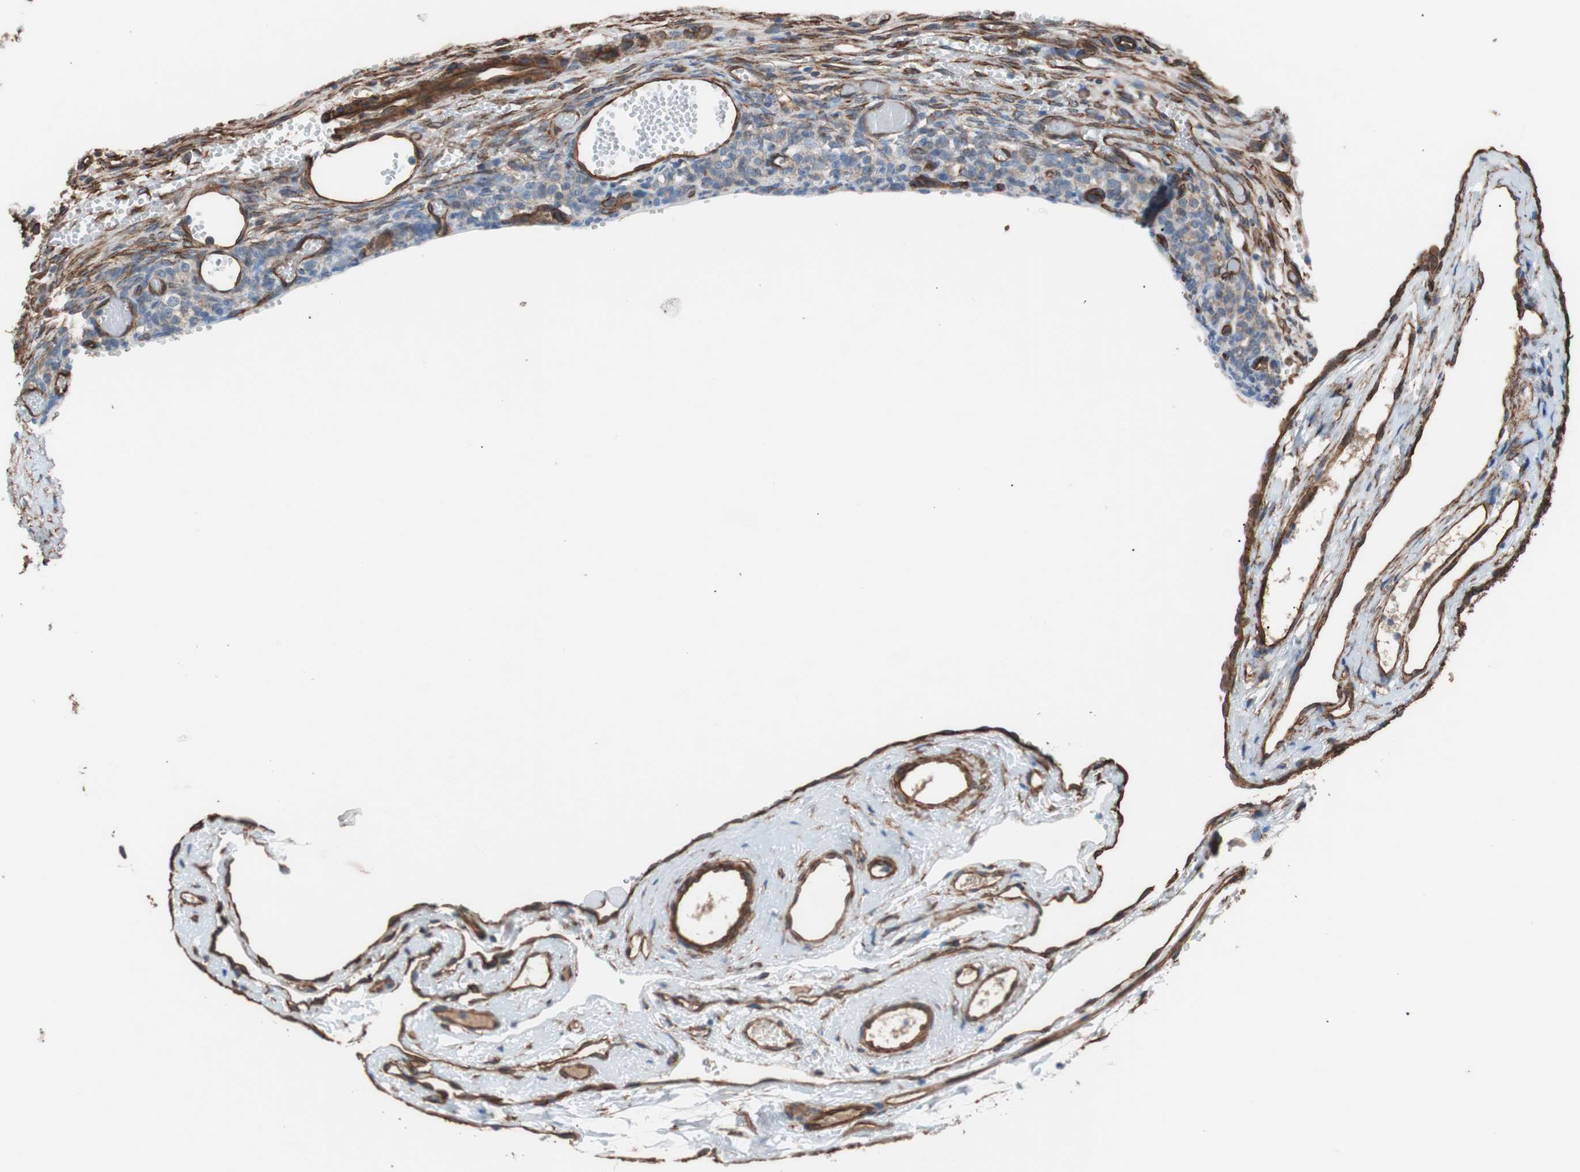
{"staining": {"intensity": "moderate", "quantity": "25%-75%", "location": "cytoplasmic/membranous"}, "tissue": "ovary", "cell_type": "Follicle cells", "image_type": "normal", "snomed": [{"axis": "morphology", "description": "Normal tissue, NOS"}, {"axis": "topography", "description": "Ovary"}], "caption": "Benign ovary shows moderate cytoplasmic/membranous staining in about 25%-75% of follicle cells.", "gene": "SPINT1", "patient": {"sex": "female", "age": 35}}